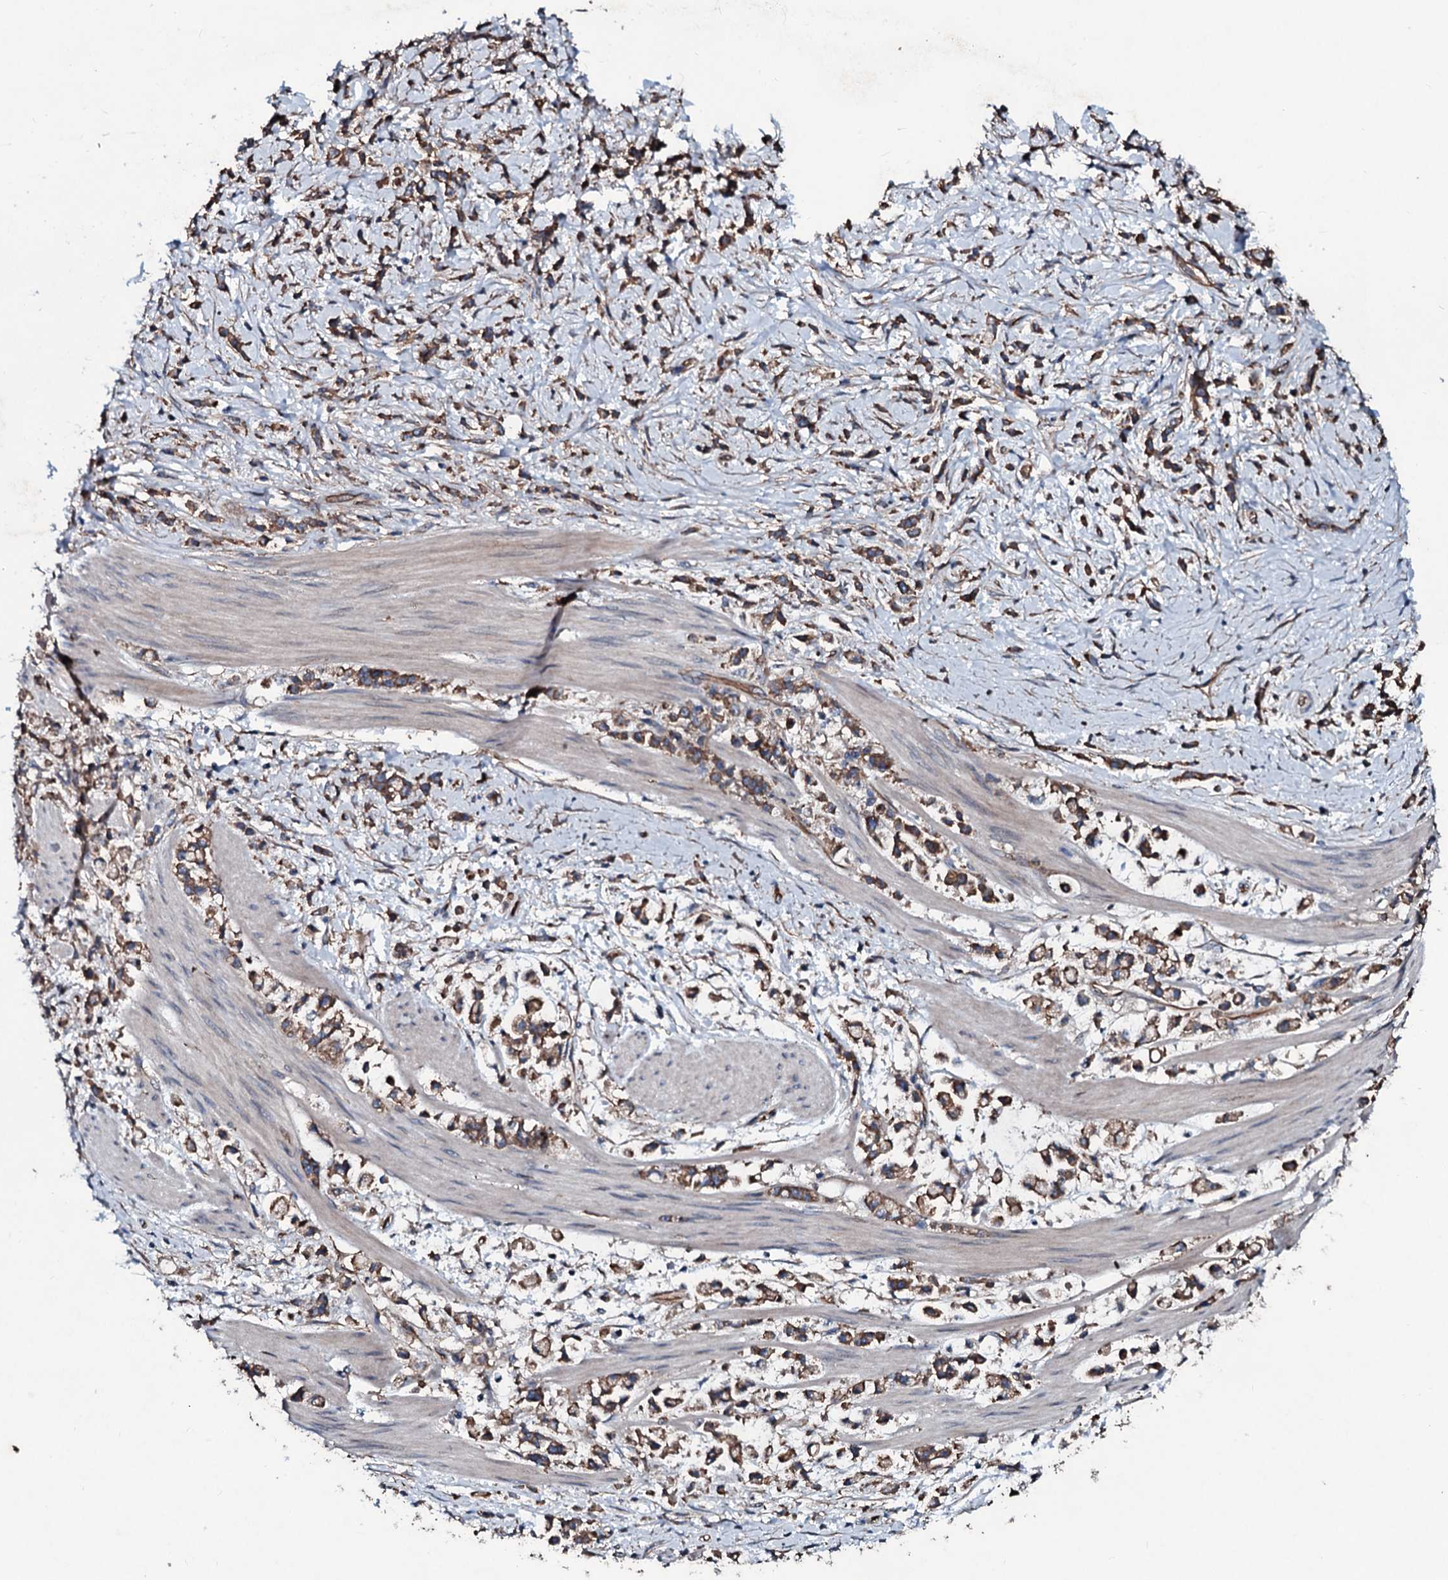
{"staining": {"intensity": "moderate", "quantity": ">75%", "location": "cytoplasmic/membranous"}, "tissue": "stomach cancer", "cell_type": "Tumor cells", "image_type": "cancer", "snomed": [{"axis": "morphology", "description": "Adenocarcinoma, NOS"}, {"axis": "topography", "description": "Stomach"}], "caption": "Stomach cancer (adenocarcinoma) stained with DAB (3,3'-diaminobenzidine) immunohistochemistry displays medium levels of moderate cytoplasmic/membranous expression in approximately >75% of tumor cells.", "gene": "DMAC2", "patient": {"sex": "female", "age": 60}}